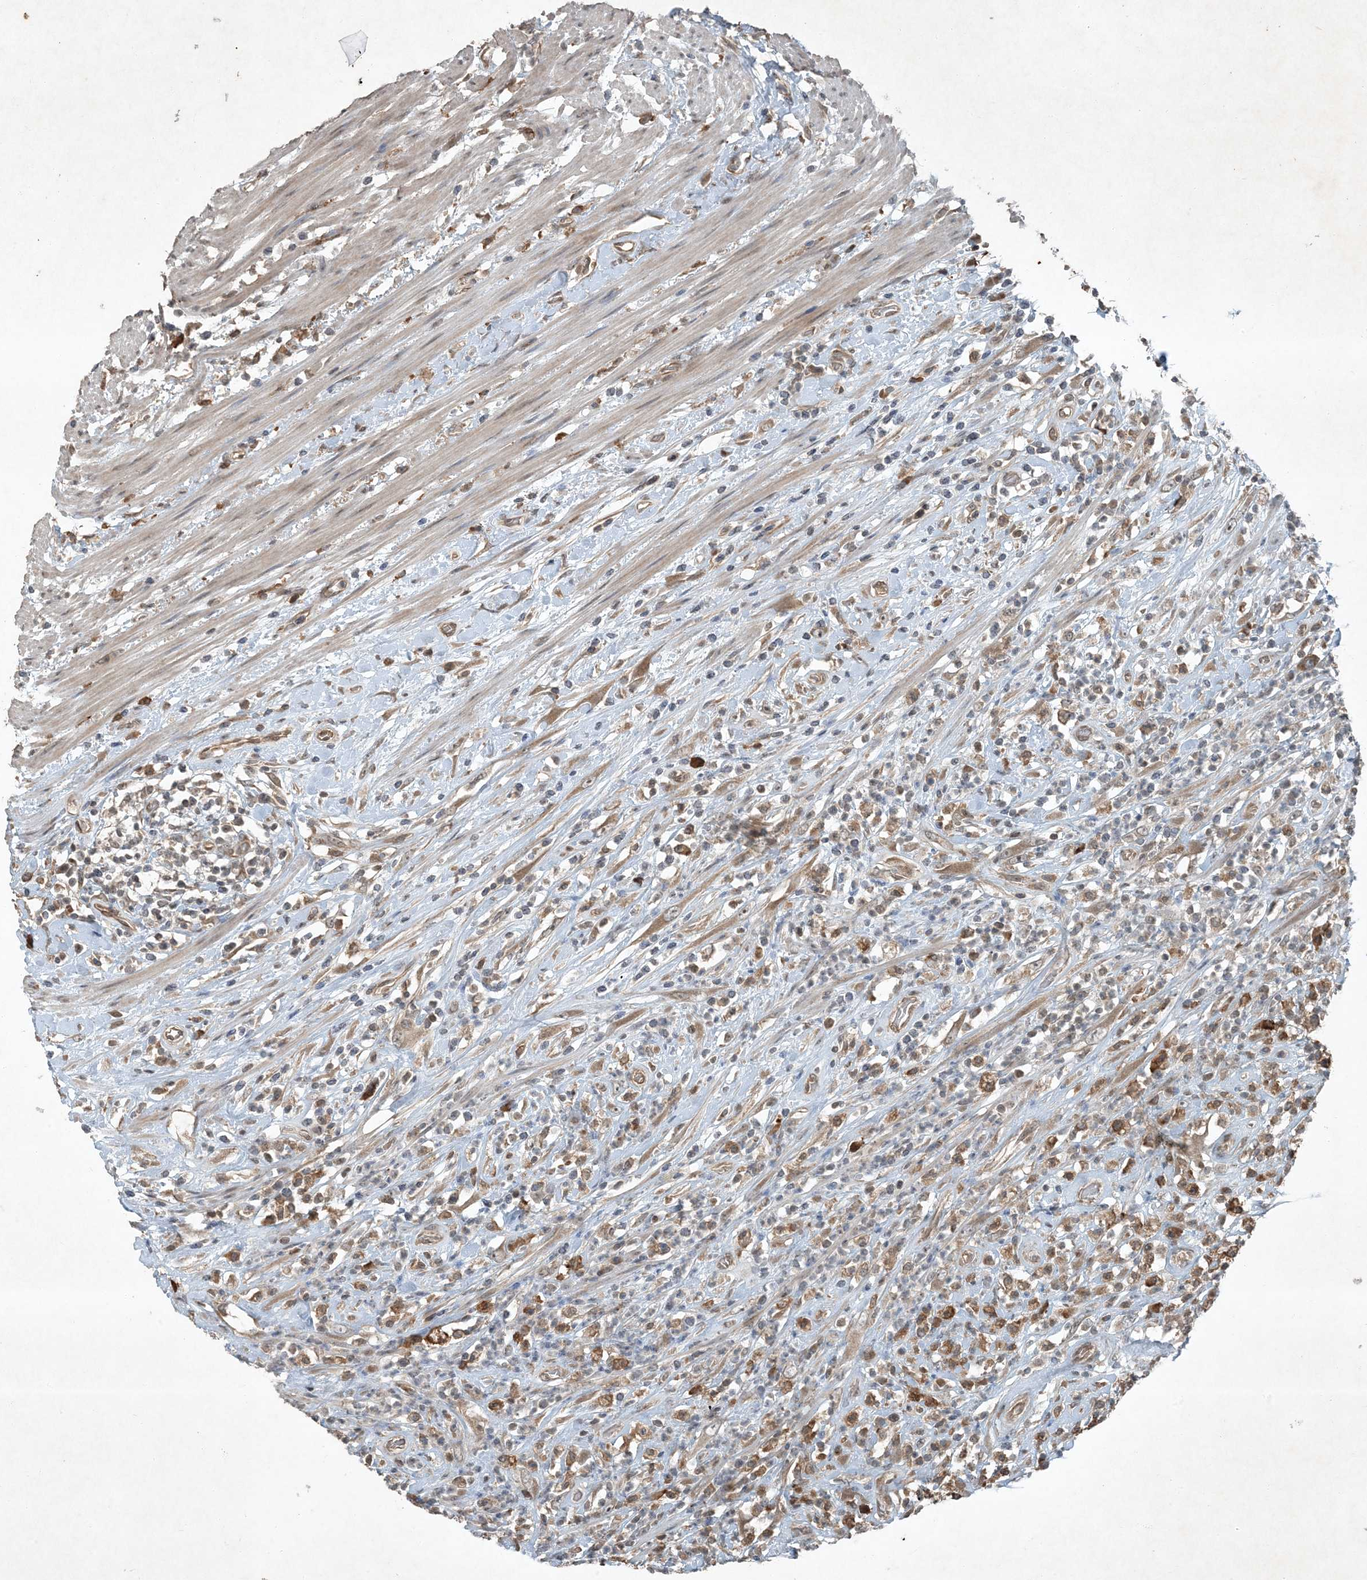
{"staining": {"intensity": "weak", "quantity": "25%-75%", "location": "cytoplasmic/membranous"}, "tissue": "colorectal cancer", "cell_type": "Tumor cells", "image_type": "cancer", "snomed": [{"axis": "morphology", "description": "Adenocarcinoma, NOS"}, {"axis": "topography", "description": "Rectum"}], "caption": "Tumor cells demonstrate weak cytoplasmic/membranous staining in approximately 25%-75% of cells in colorectal adenocarcinoma.", "gene": "MDN1", "patient": {"sex": "male", "age": 59}}